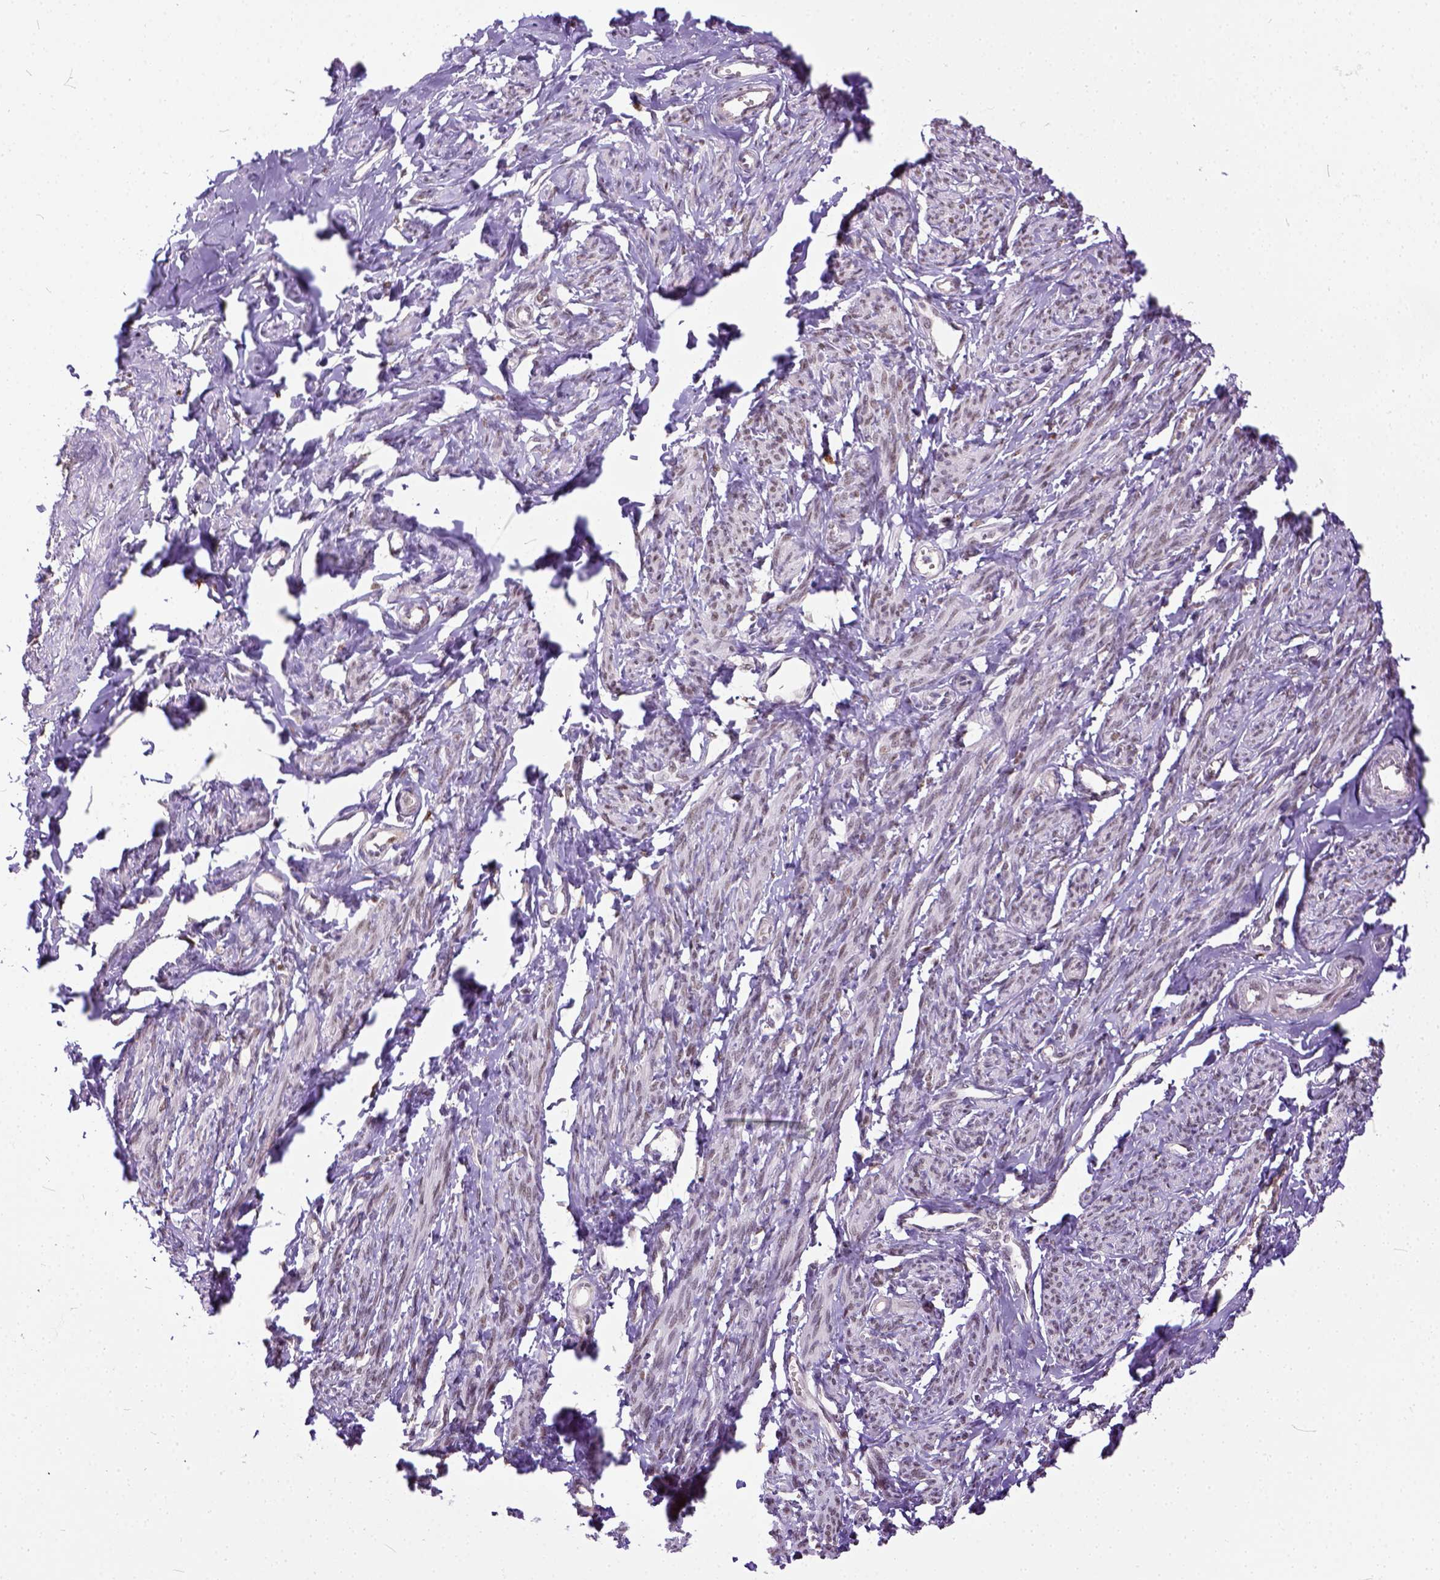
{"staining": {"intensity": "weak", "quantity": ">75%", "location": "nuclear"}, "tissue": "smooth muscle", "cell_type": "Smooth muscle cells", "image_type": "normal", "snomed": [{"axis": "morphology", "description": "Normal tissue, NOS"}, {"axis": "topography", "description": "Smooth muscle"}], "caption": "This is an image of IHC staining of benign smooth muscle, which shows weak positivity in the nuclear of smooth muscle cells.", "gene": "ERCC1", "patient": {"sex": "female", "age": 65}}